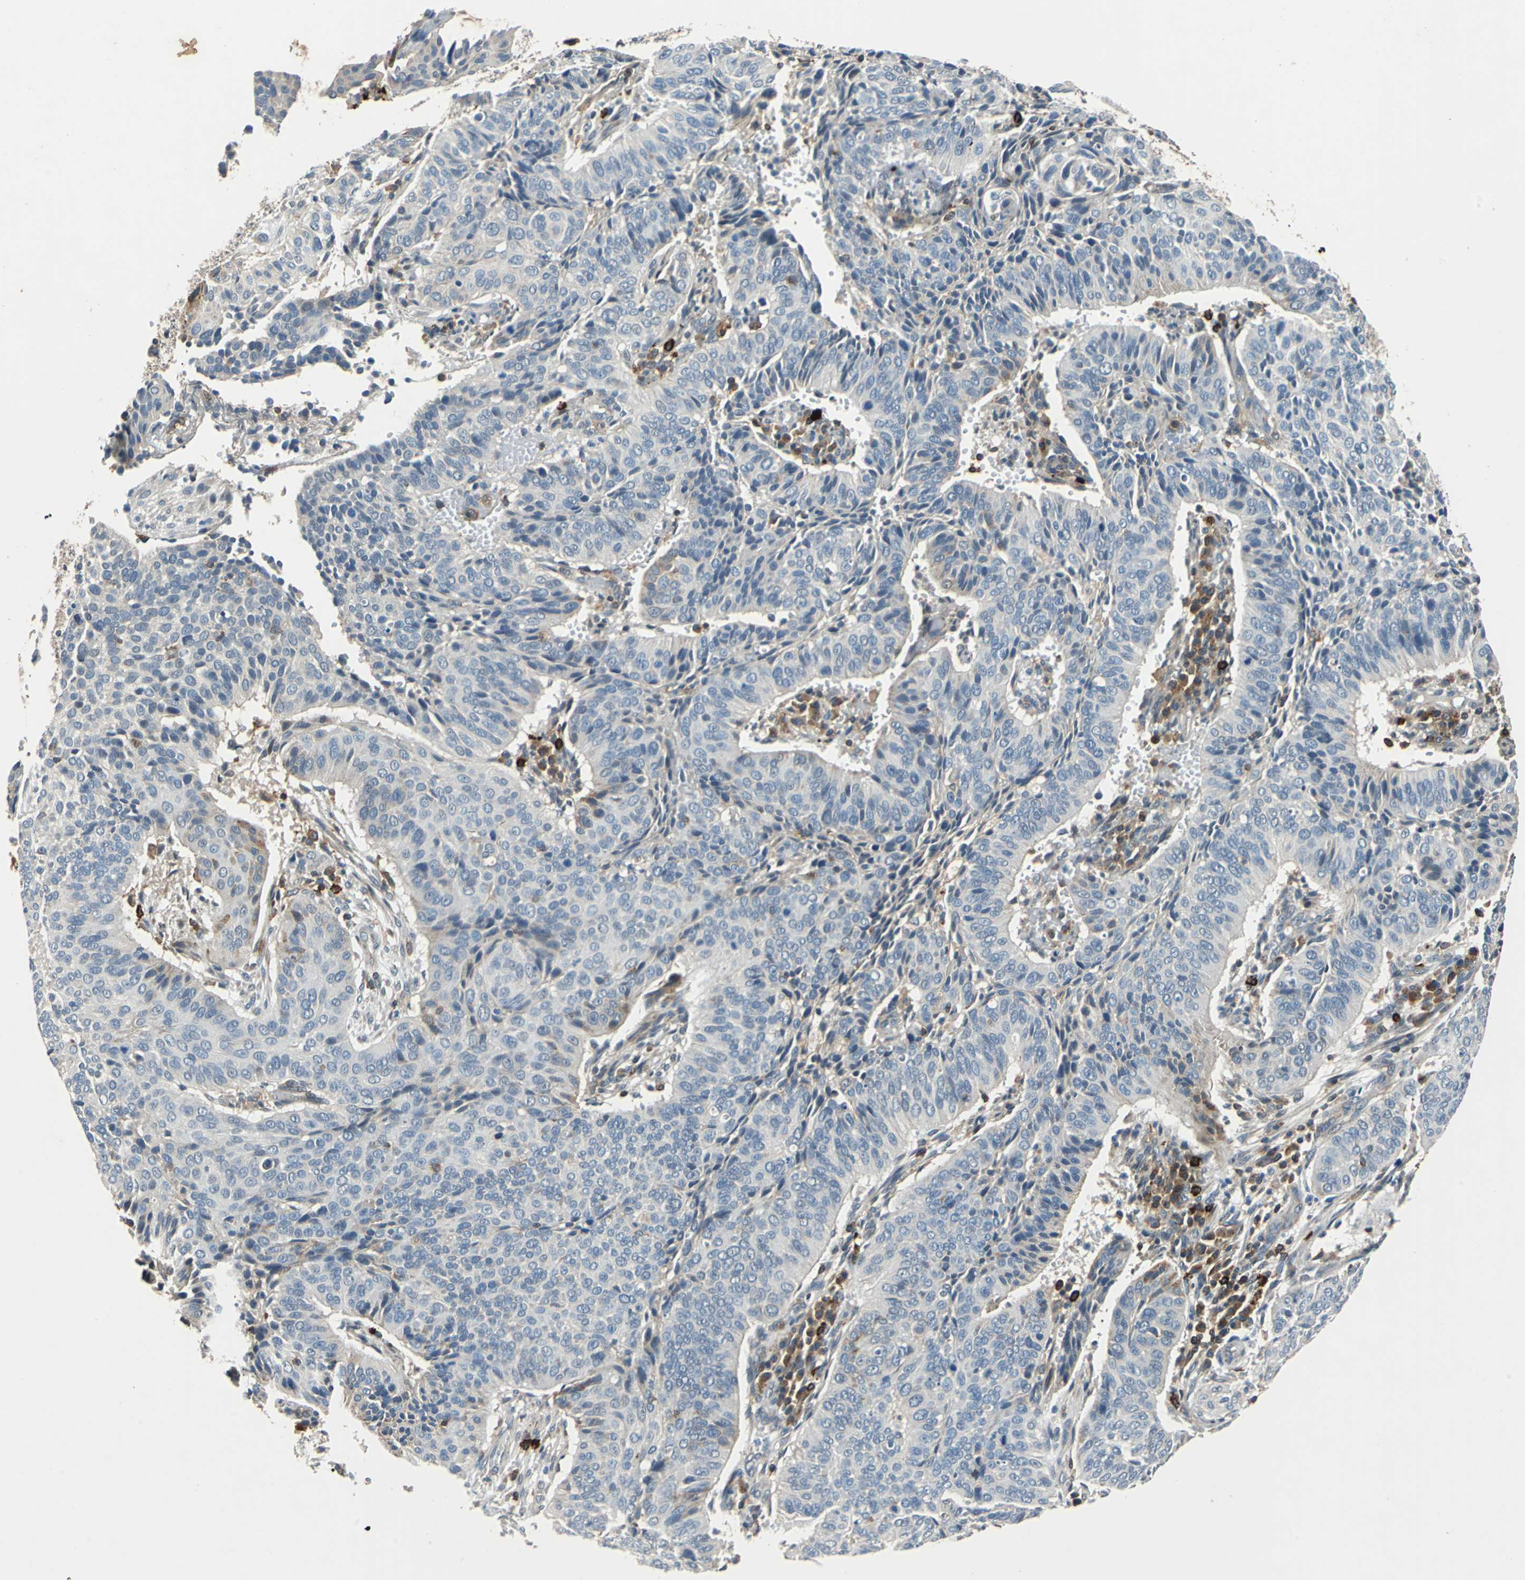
{"staining": {"intensity": "weak", "quantity": "<25%", "location": "cytoplasmic/membranous"}, "tissue": "cervical cancer", "cell_type": "Tumor cells", "image_type": "cancer", "snomed": [{"axis": "morphology", "description": "Squamous cell carcinoma, NOS"}, {"axis": "topography", "description": "Cervix"}], "caption": "Immunohistochemistry (IHC) histopathology image of cervical cancer (squamous cell carcinoma) stained for a protein (brown), which shows no staining in tumor cells.", "gene": "SLC19A2", "patient": {"sex": "female", "age": 39}}